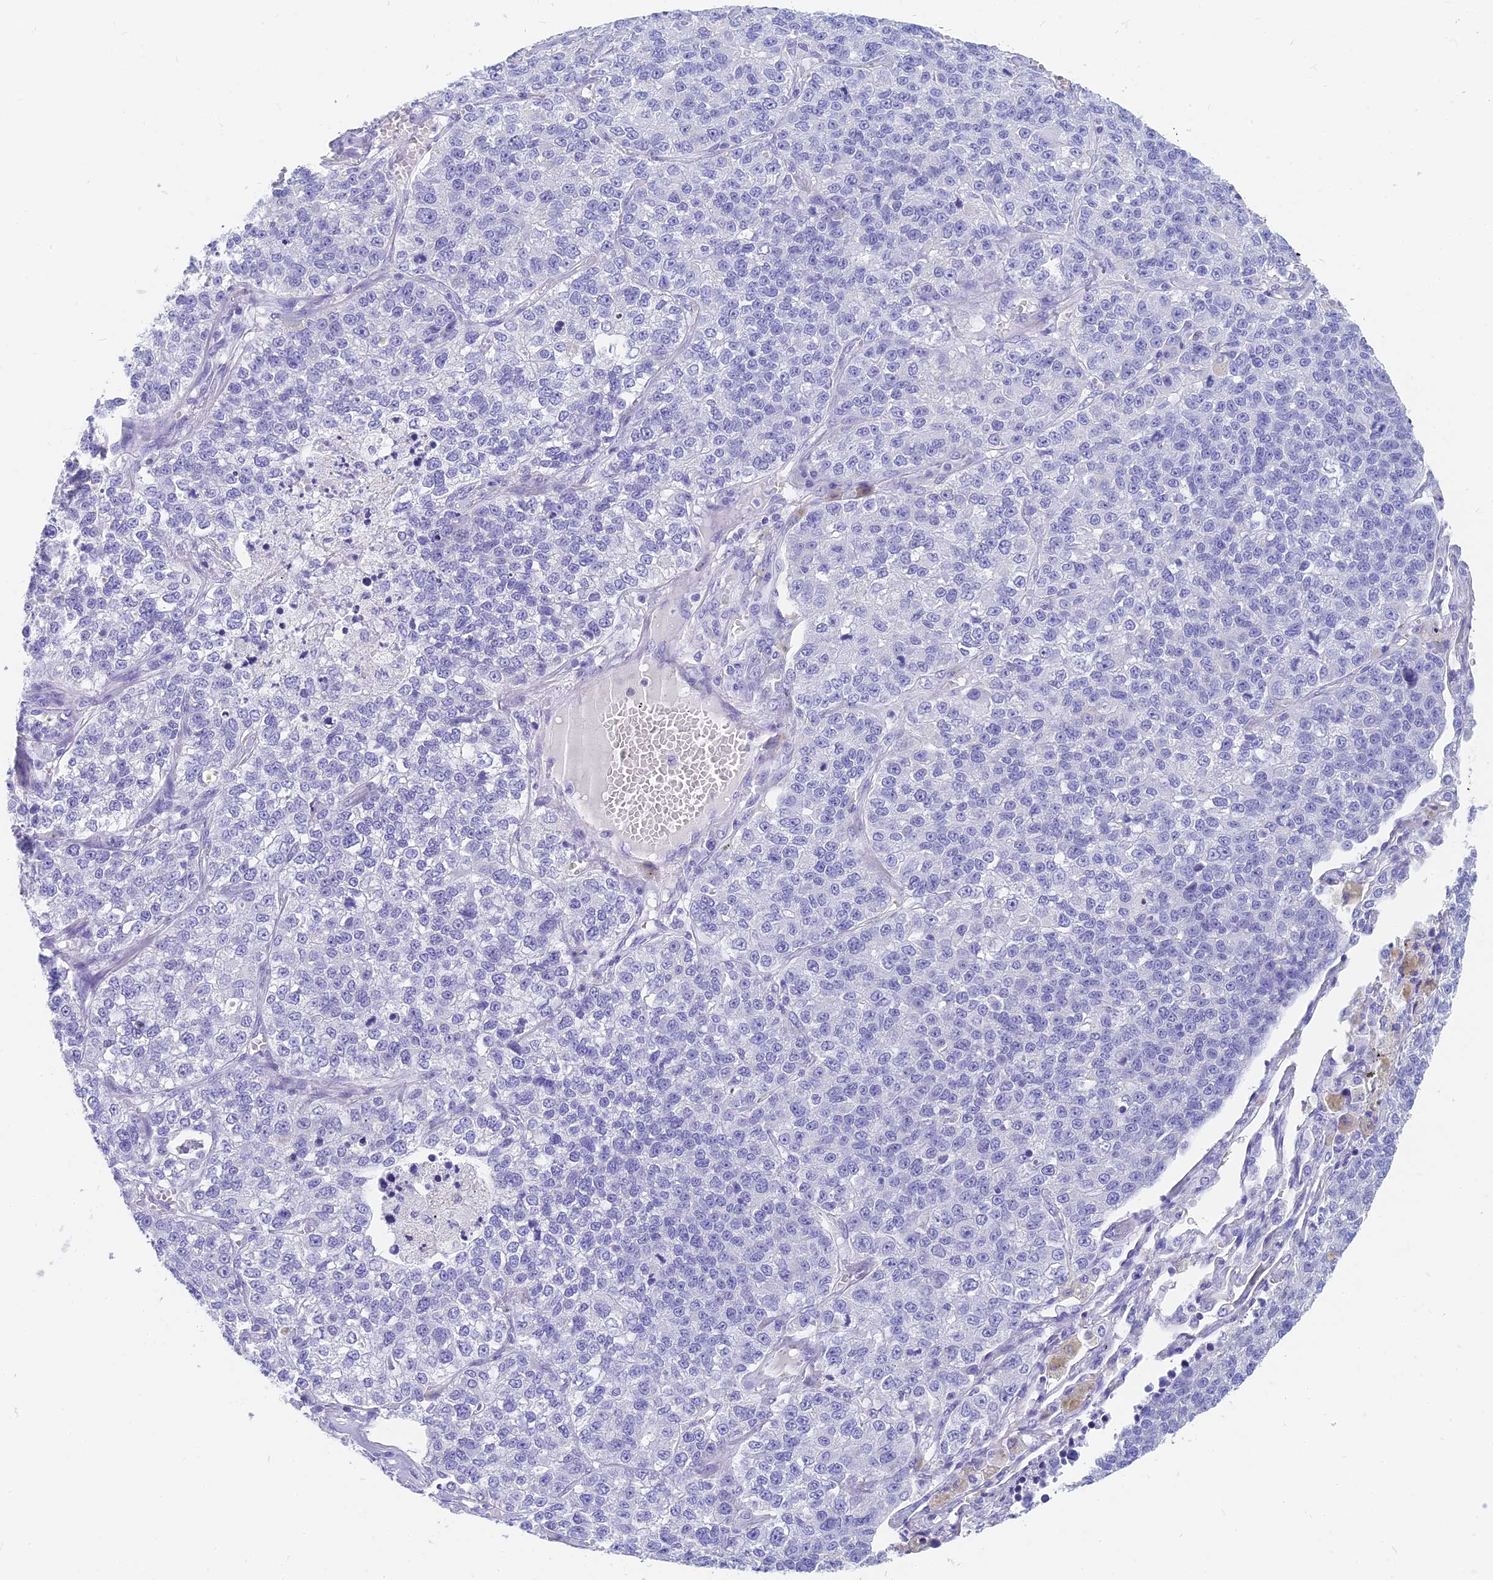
{"staining": {"intensity": "negative", "quantity": "none", "location": "none"}, "tissue": "lung cancer", "cell_type": "Tumor cells", "image_type": "cancer", "snomed": [{"axis": "morphology", "description": "Adenocarcinoma, NOS"}, {"axis": "topography", "description": "Lung"}], "caption": "This is a photomicrograph of IHC staining of lung cancer, which shows no positivity in tumor cells.", "gene": "SLC36A2", "patient": {"sex": "male", "age": 49}}